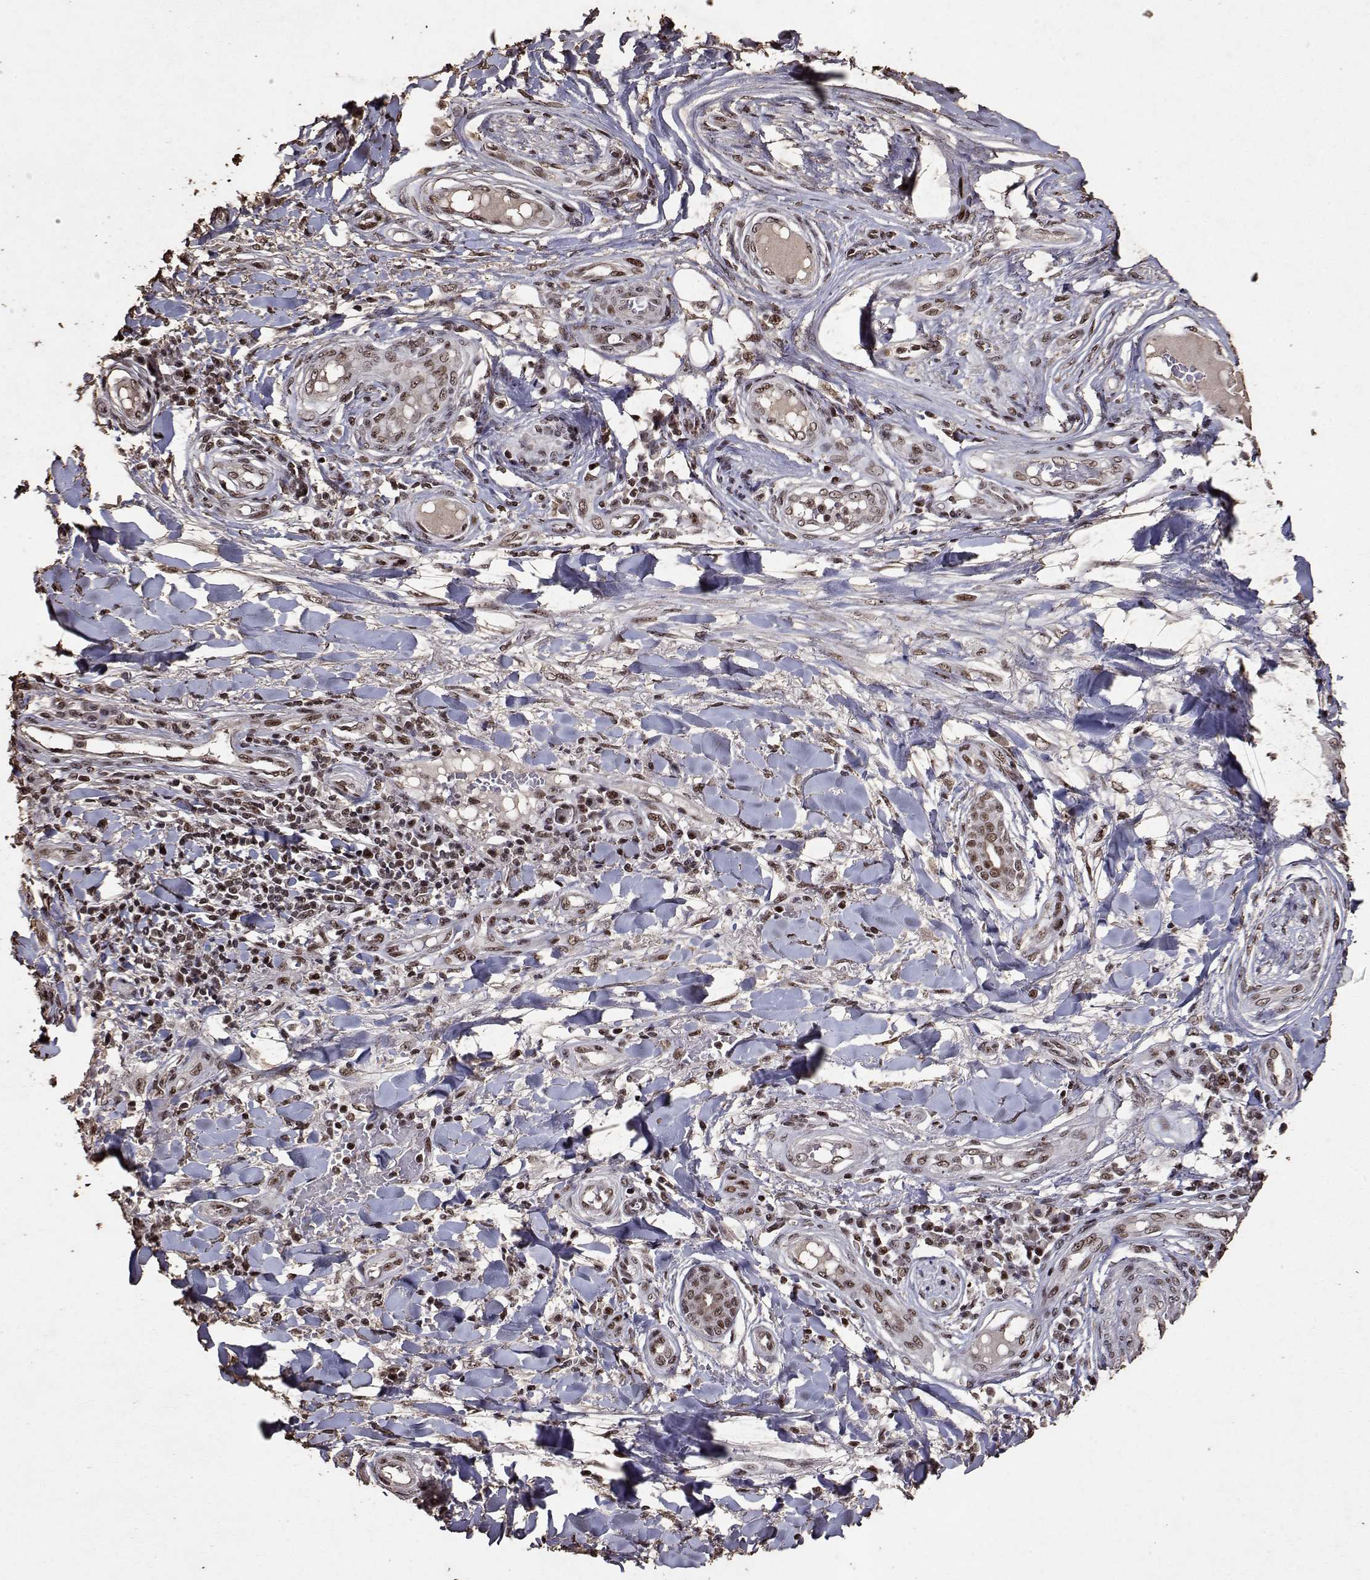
{"staining": {"intensity": "moderate", "quantity": ">75%", "location": "nuclear"}, "tissue": "skin cancer", "cell_type": "Tumor cells", "image_type": "cancer", "snomed": [{"axis": "morphology", "description": "Squamous cell carcinoma, NOS"}, {"axis": "topography", "description": "Skin"}], "caption": "A medium amount of moderate nuclear positivity is seen in about >75% of tumor cells in squamous cell carcinoma (skin) tissue. (DAB (3,3'-diaminobenzidine) IHC, brown staining for protein, blue staining for nuclei).", "gene": "TOE1", "patient": {"sex": "male", "age": 70}}